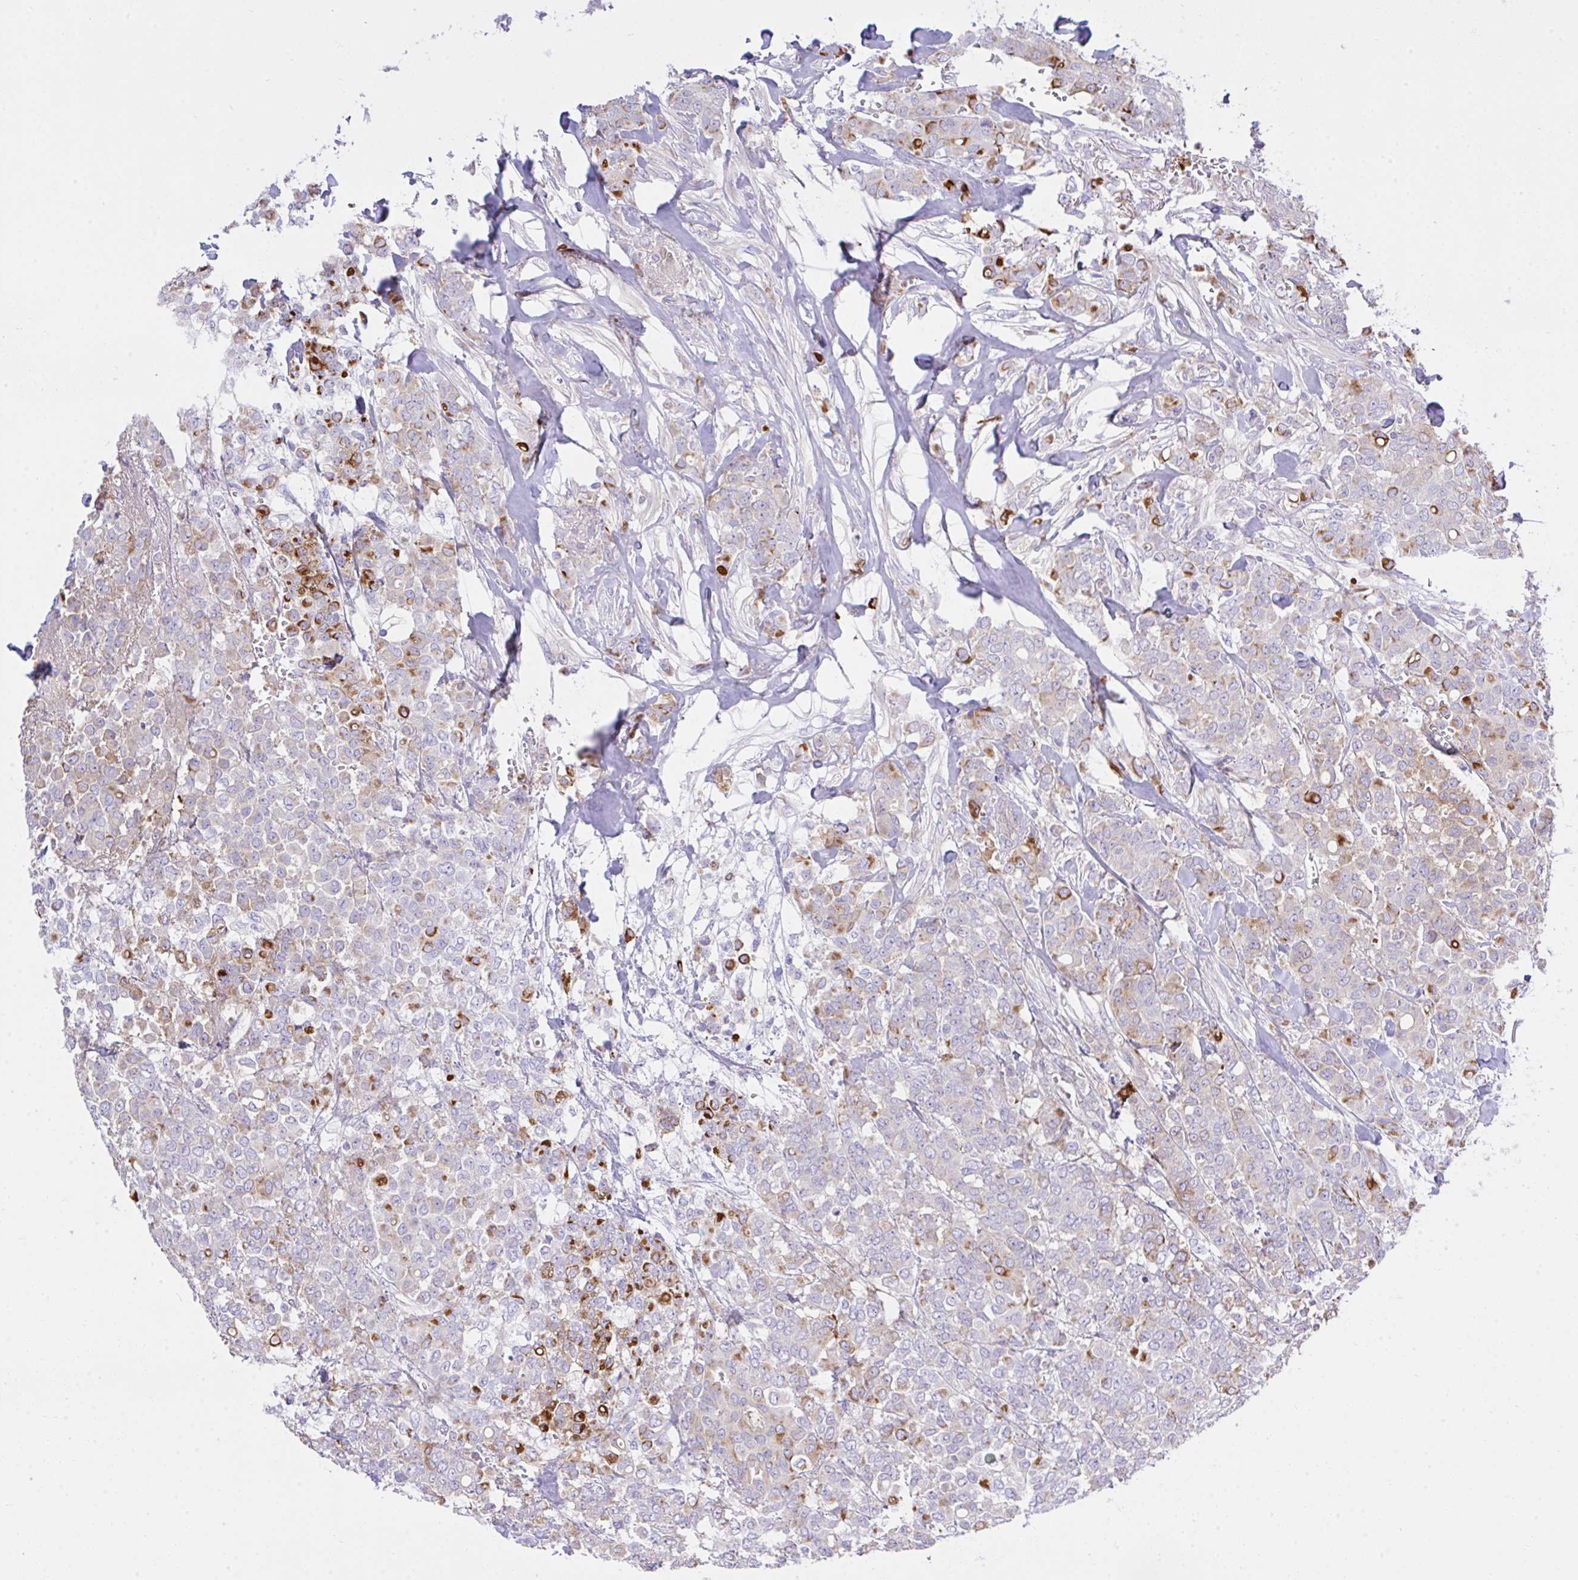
{"staining": {"intensity": "moderate", "quantity": "<25%", "location": "cytoplasmic/membranous"}, "tissue": "breast cancer", "cell_type": "Tumor cells", "image_type": "cancer", "snomed": [{"axis": "morphology", "description": "Lobular carcinoma"}, {"axis": "topography", "description": "Breast"}], "caption": "Protein expression analysis of human breast cancer (lobular carcinoma) reveals moderate cytoplasmic/membranous expression in approximately <25% of tumor cells.", "gene": "EEF1A2", "patient": {"sex": "female", "age": 91}}